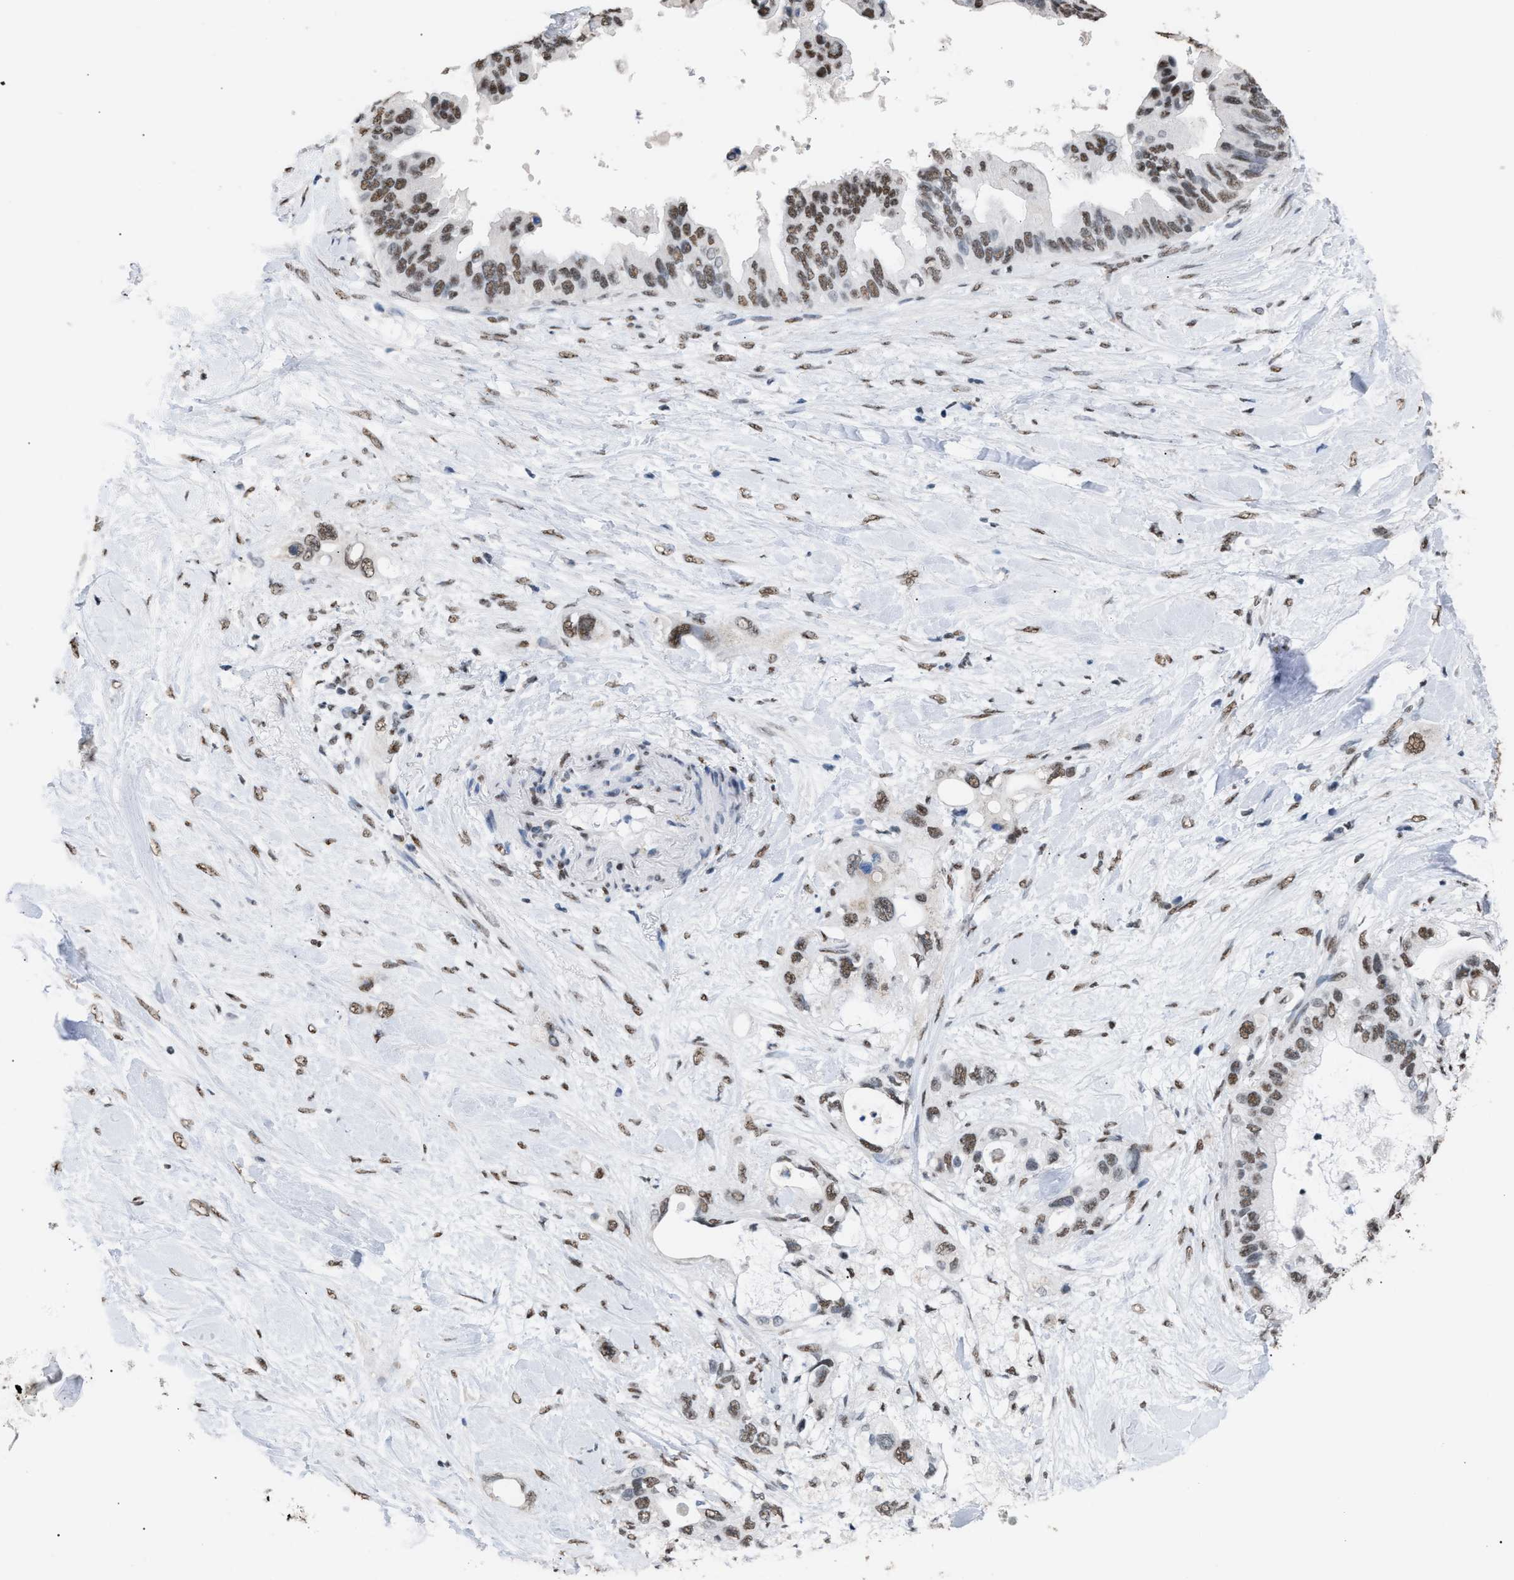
{"staining": {"intensity": "moderate", "quantity": ">75%", "location": "nuclear"}, "tissue": "pancreatic cancer", "cell_type": "Tumor cells", "image_type": "cancer", "snomed": [{"axis": "morphology", "description": "Adenocarcinoma, NOS"}, {"axis": "topography", "description": "Pancreas"}], "caption": "Human adenocarcinoma (pancreatic) stained with a protein marker demonstrates moderate staining in tumor cells.", "gene": "CCAR2", "patient": {"sex": "female", "age": 56}}